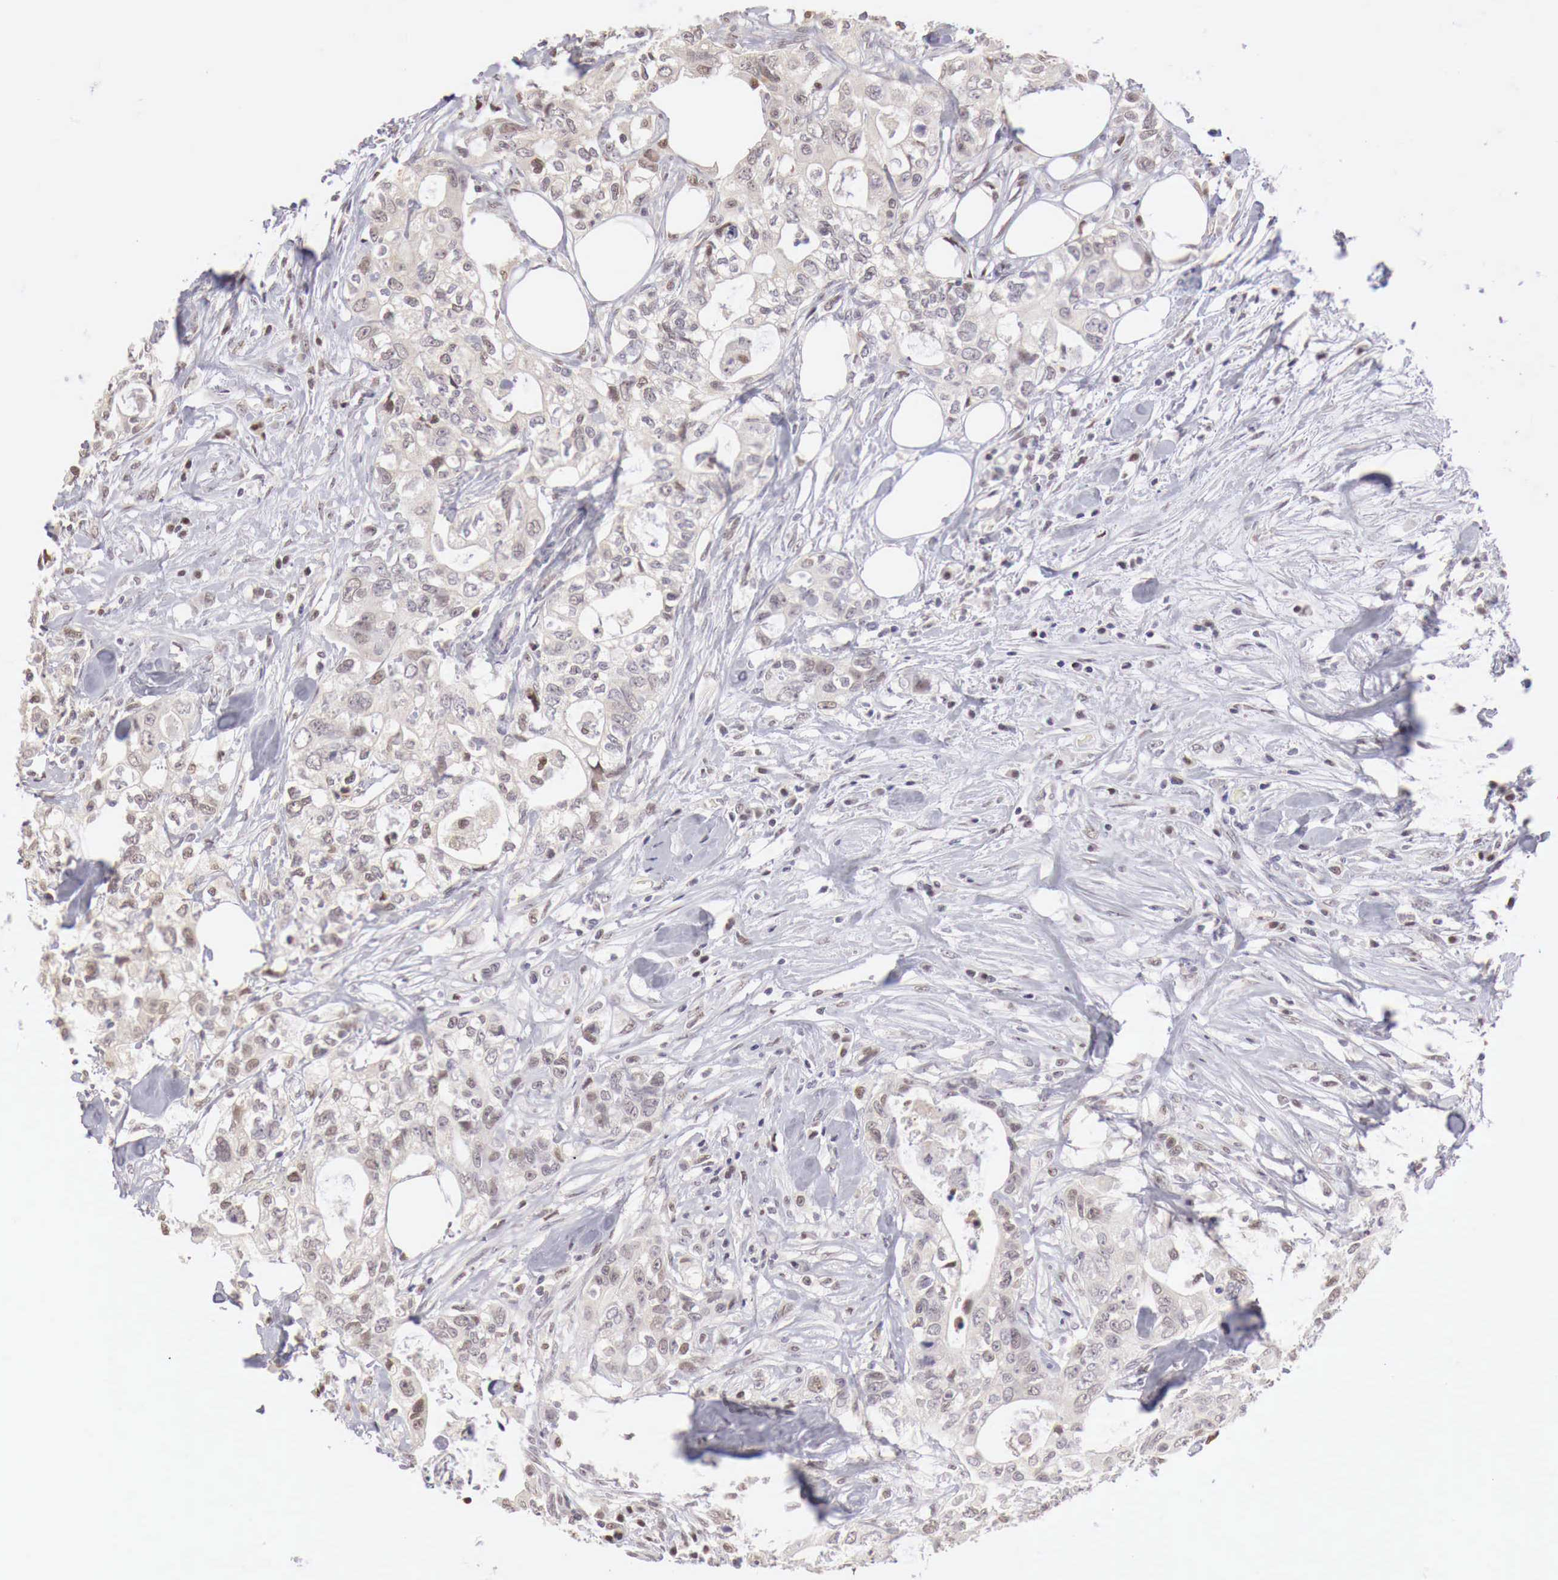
{"staining": {"intensity": "weak", "quantity": "<25%", "location": "nuclear"}, "tissue": "colorectal cancer", "cell_type": "Tumor cells", "image_type": "cancer", "snomed": [{"axis": "morphology", "description": "Adenocarcinoma, NOS"}, {"axis": "topography", "description": "Rectum"}], "caption": "This micrograph is of colorectal cancer (adenocarcinoma) stained with IHC to label a protein in brown with the nuclei are counter-stained blue. There is no staining in tumor cells.", "gene": "UBA1", "patient": {"sex": "female", "age": 57}}